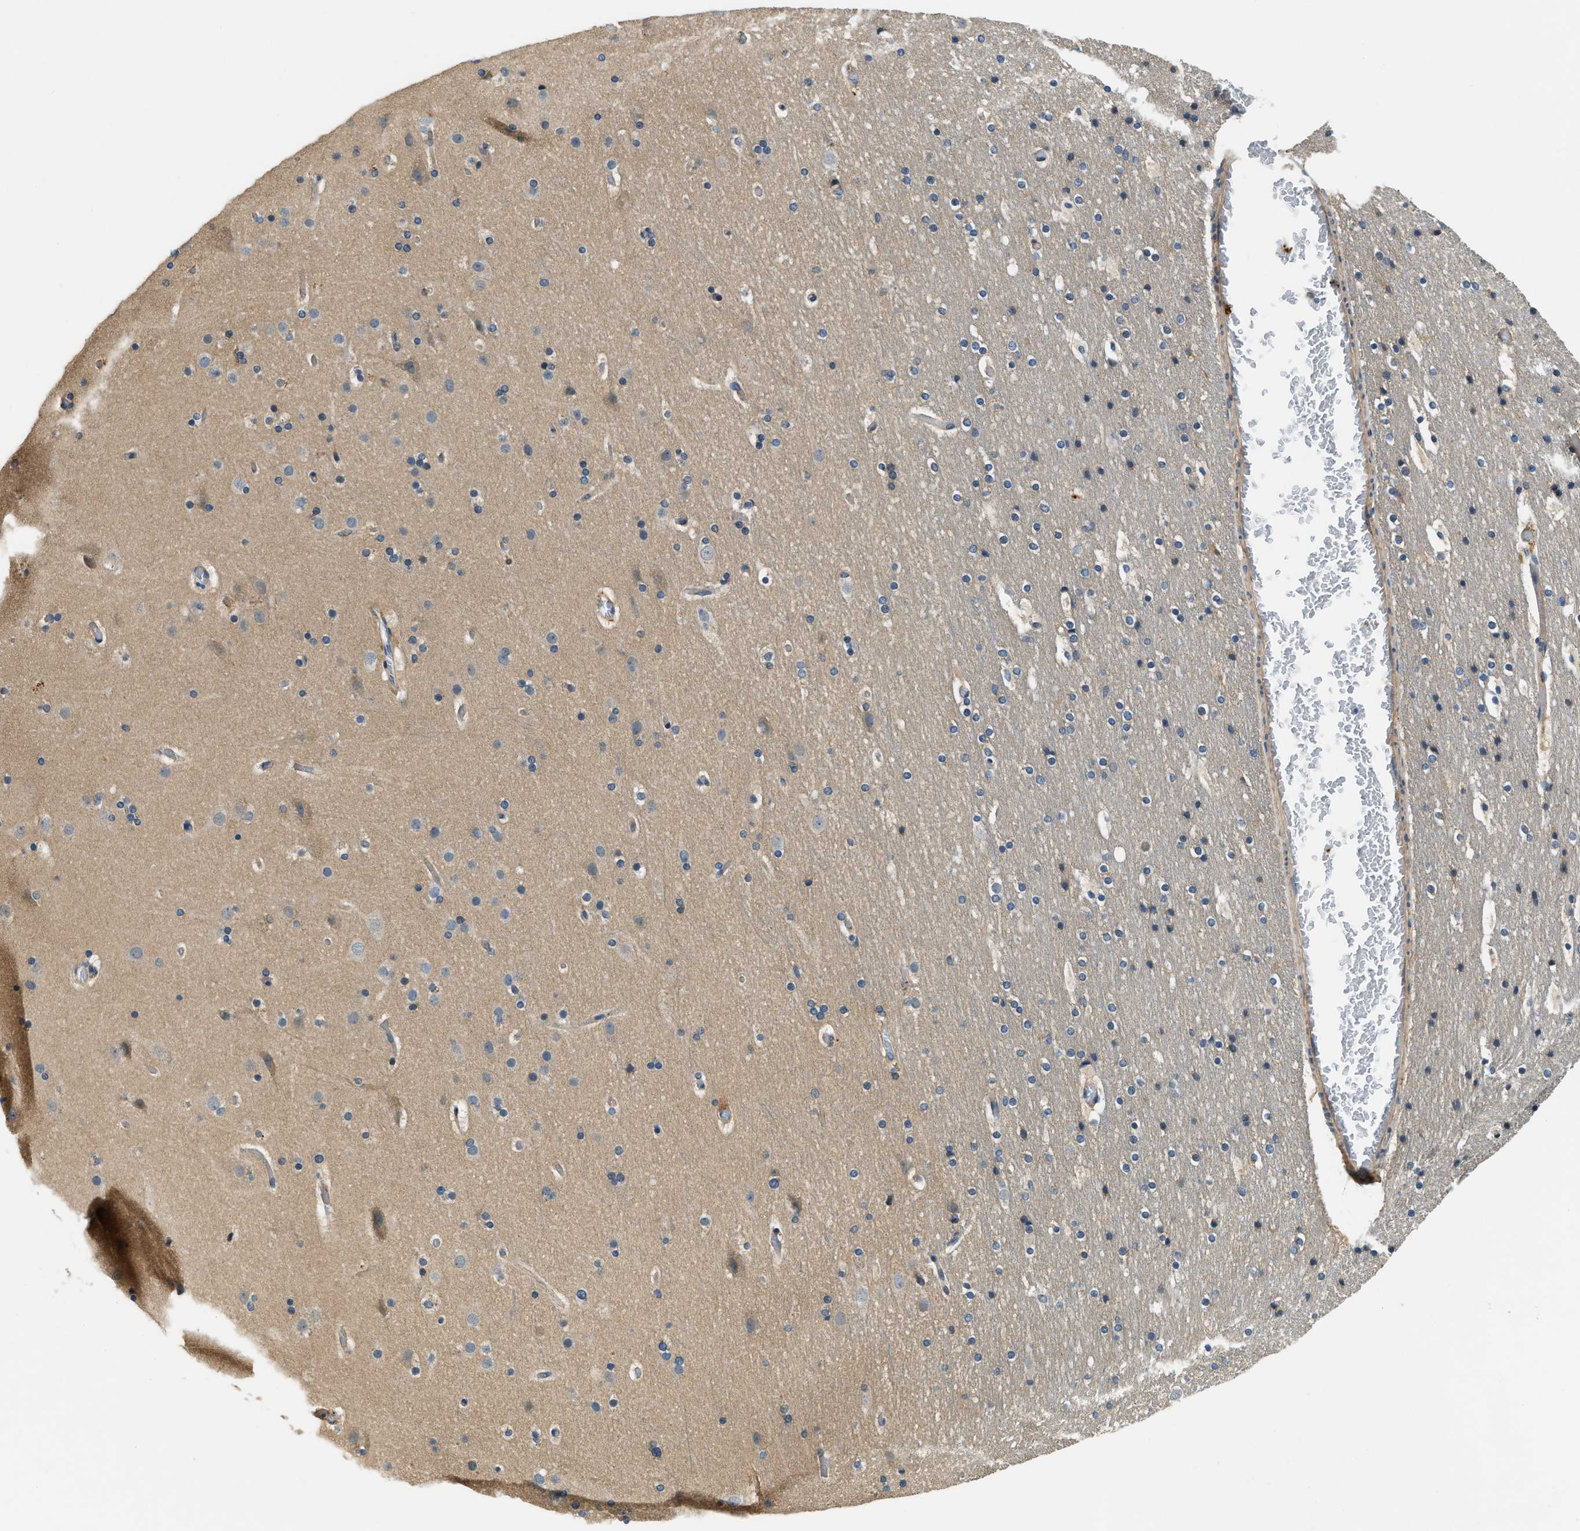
{"staining": {"intensity": "negative", "quantity": "none", "location": "none"}, "tissue": "cerebral cortex", "cell_type": "Endothelial cells", "image_type": "normal", "snomed": [{"axis": "morphology", "description": "Normal tissue, NOS"}, {"axis": "topography", "description": "Cerebral cortex"}], "caption": "IHC image of unremarkable cerebral cortex: cerebral cortex stained with DAB displays no significant protein staining in endothelial cells.", "gene": "CFLAR", "patient": {"sex": "male", "age": 57}}